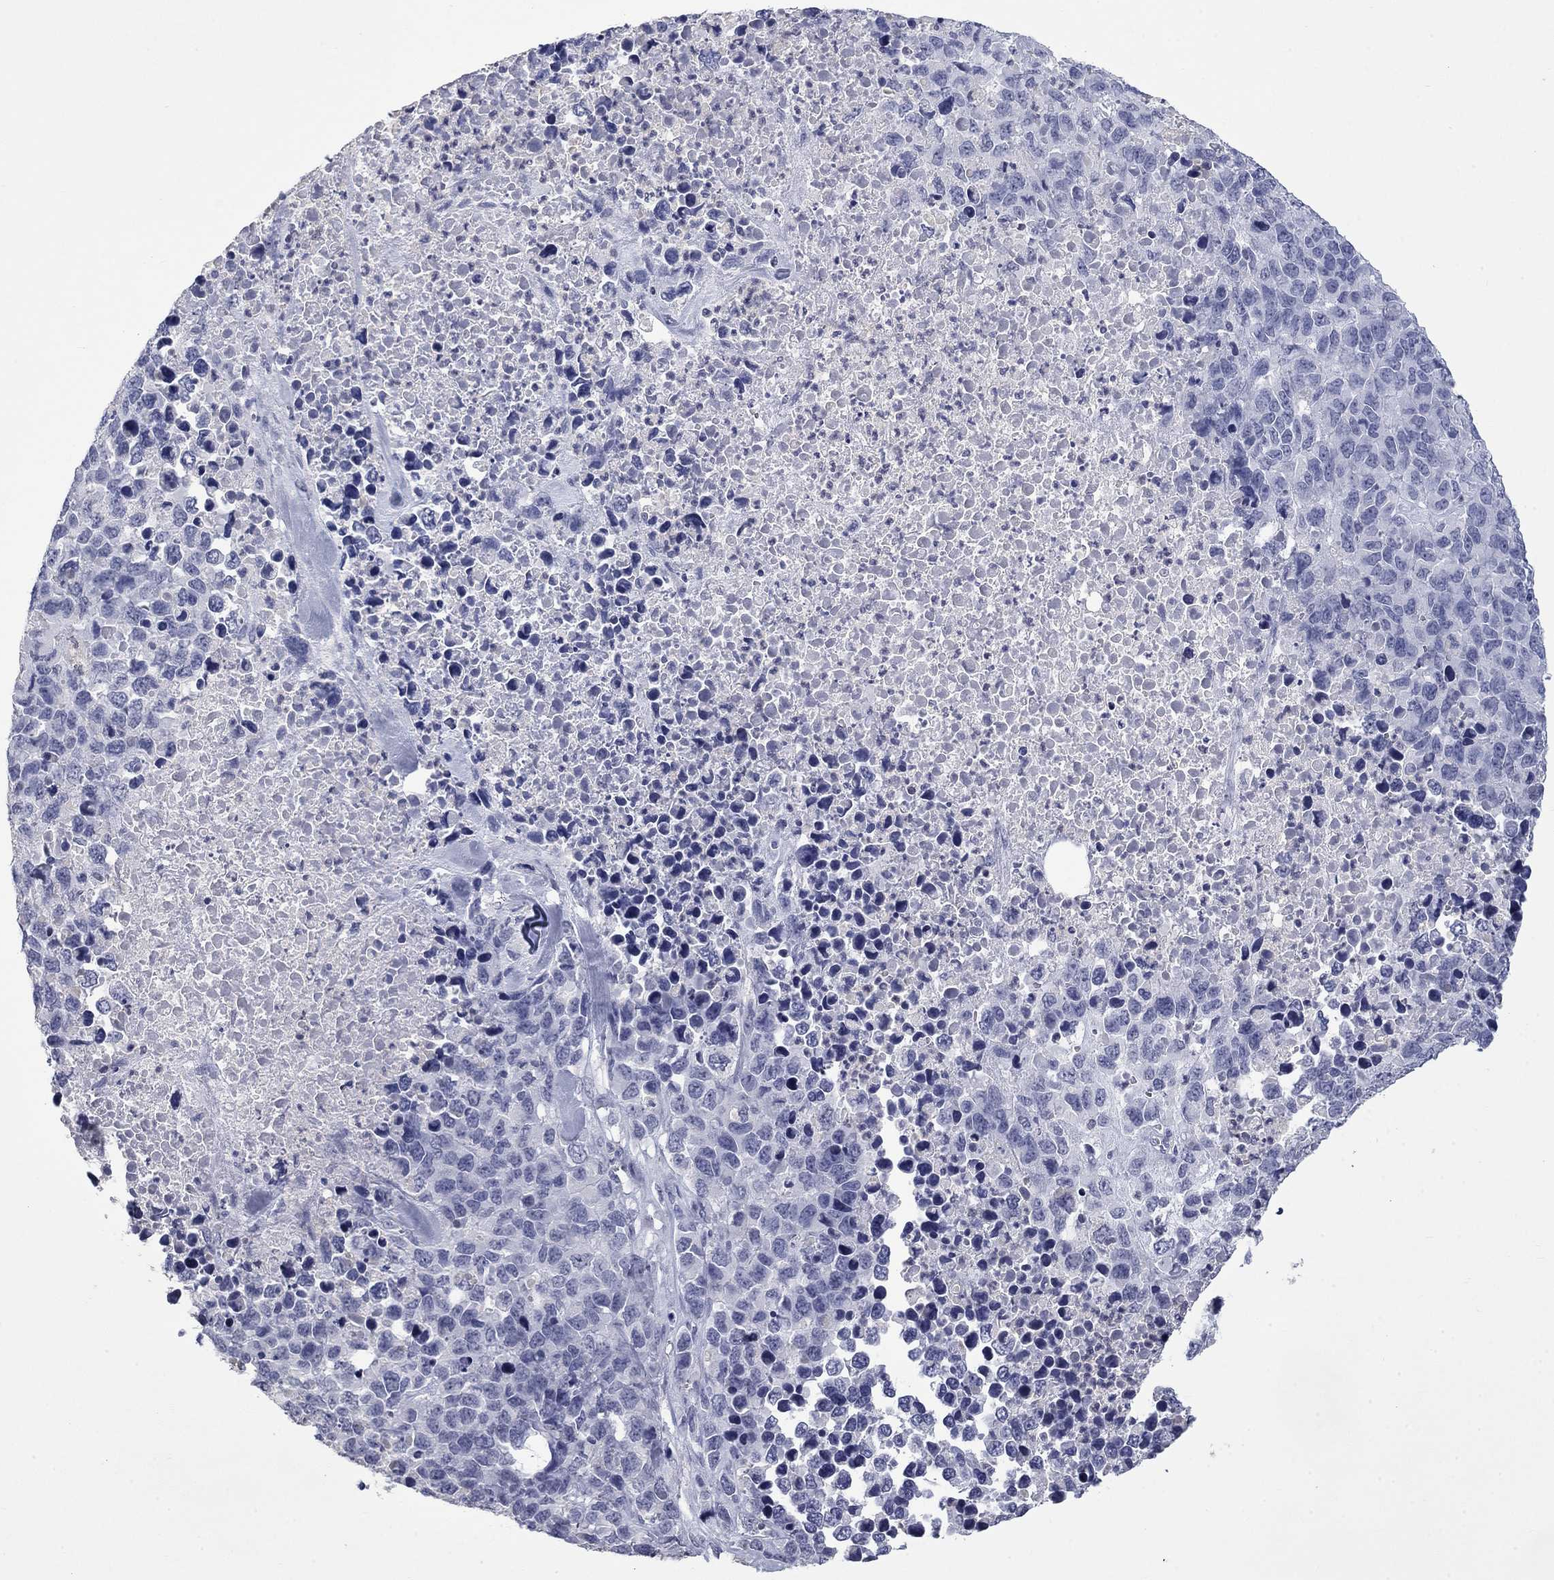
{"staining": {"intensity": "negative", "quantity": "none", "location": "none"}, "tissue": "melanoma", "cell_type": "Tumor cells", "image_type": "cancer", "snomed": [{"axis": "morphology", "description": "Malignant melanoma, Metastatic site"}, {"axis": "topography", "description": "Skin"}], "caption": "A histopathology image of malignant melanoma (metastatic site) stained for a protein exhibits no brown staining in tumor cells.", "gene": "PLEK", "patient": {"sex": "male", "age": 84}}